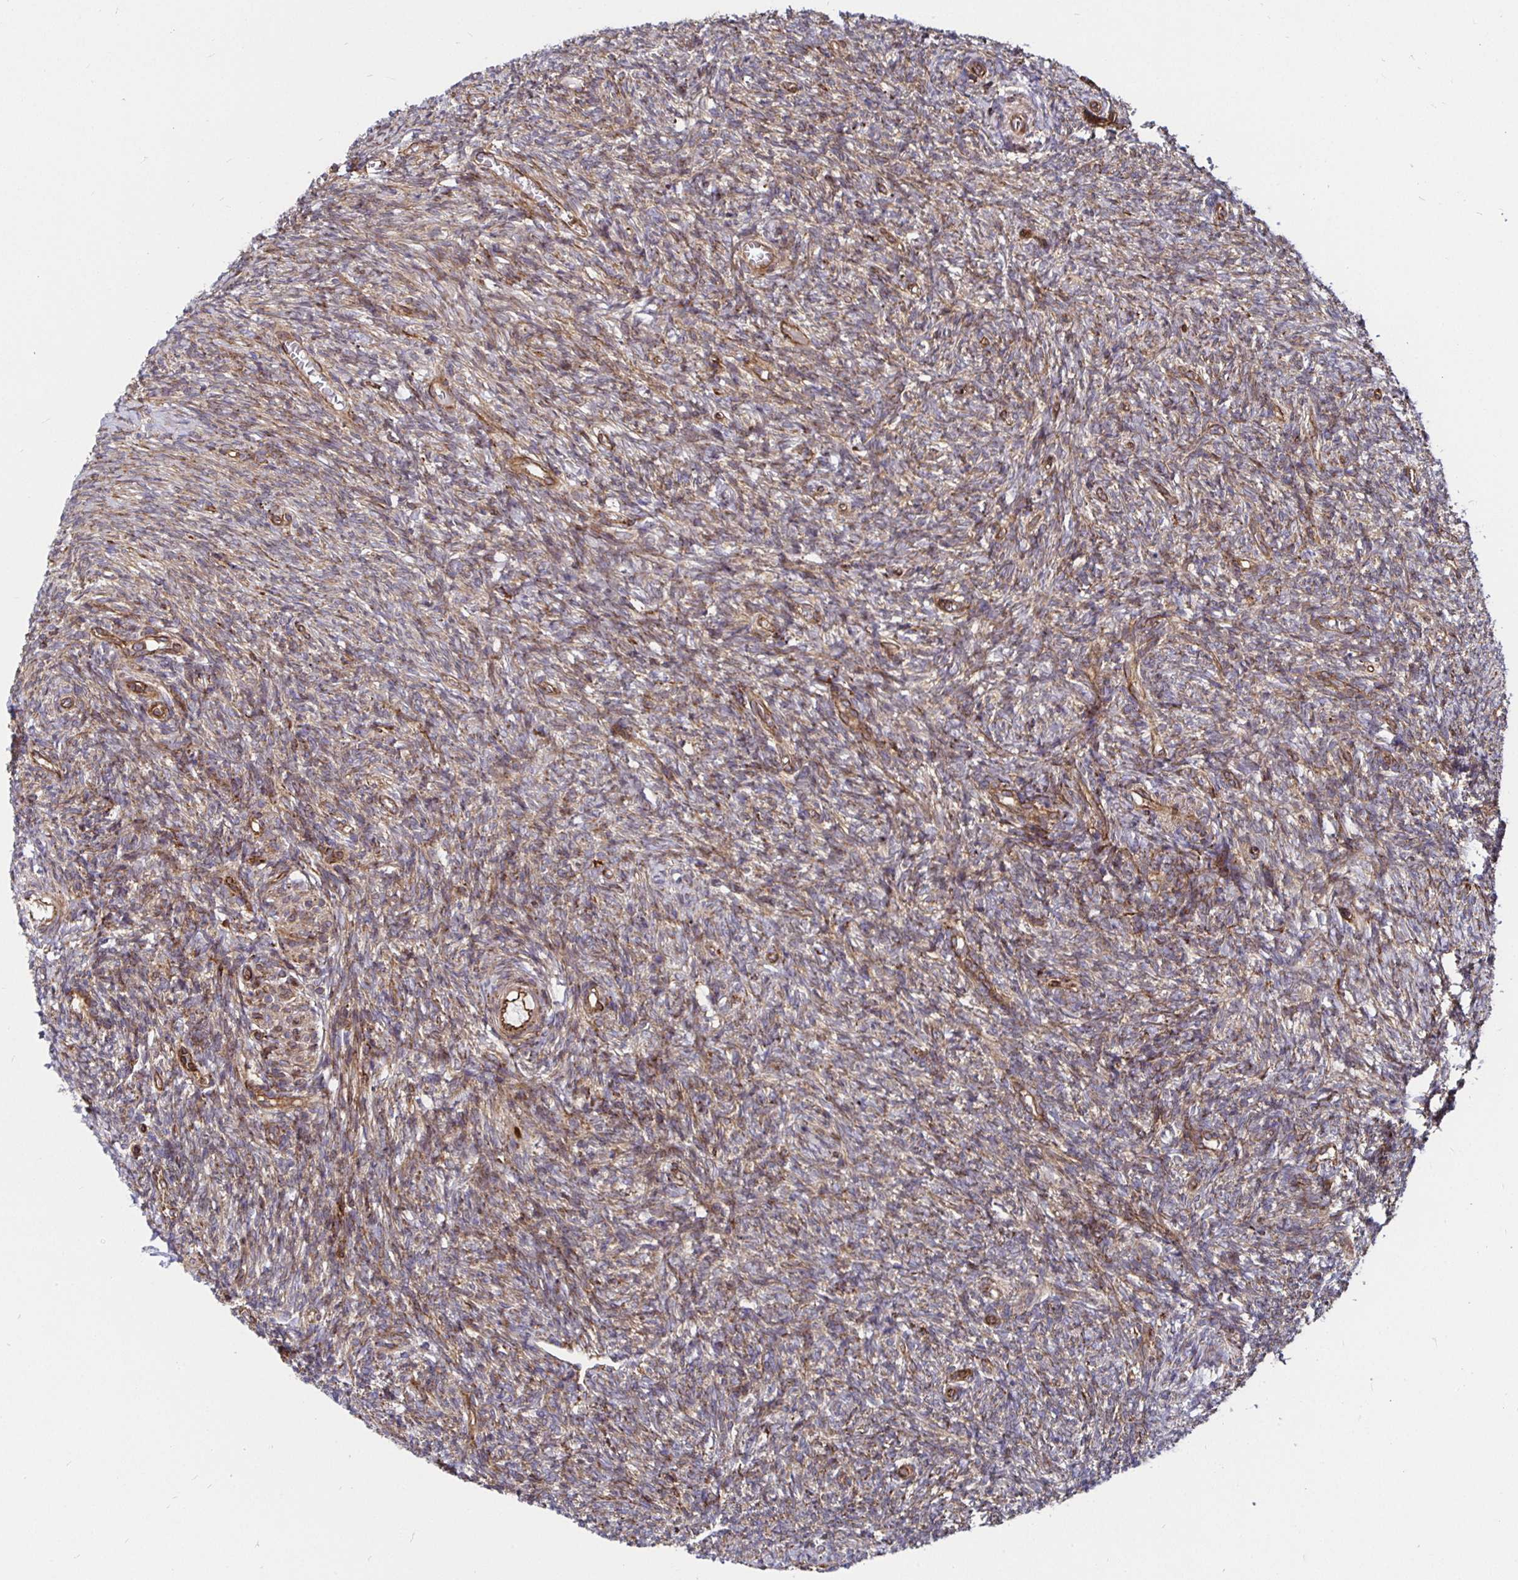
{"staining": {"intensity": "moderate", "quantity": ">75%", "location": "cytoplasmic/membranous"}, "tissue": "ovary", "cell_type": "Ovarian stroma cells", "image_type": "normal", "snomed": [{"axis": "morphology", "description": "Normal tissue, NOS"}, {"axis": "topography", "description": "Ovary"}], "caption": "Immunohistochemical staining of benign ovary exhibits moderate cytoplasmic/membranous protein positivity in approximately >75% of ovarian stroma cells.", "gene": "SMYD3", "patient": {"sex": "female", "age": 39}}